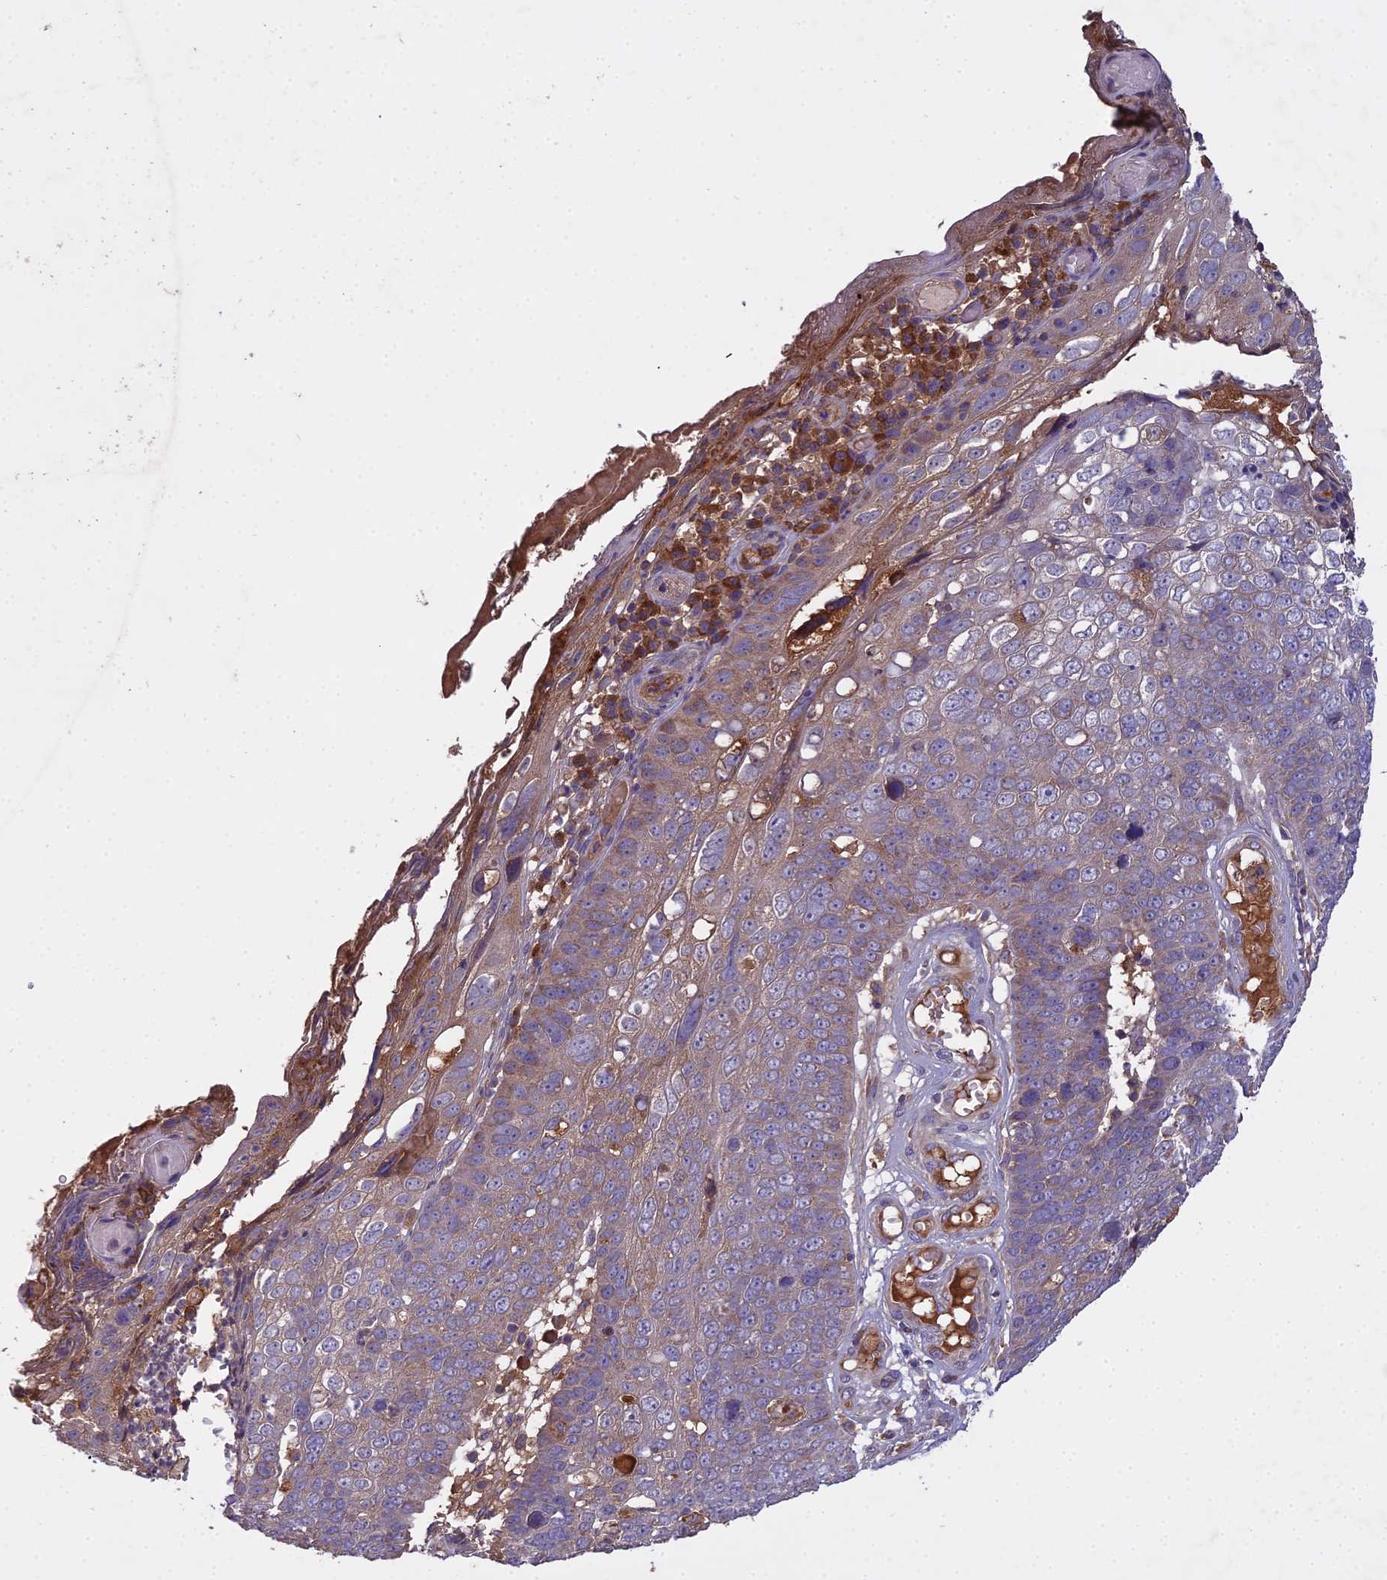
{"staining": {"intensity": "moderate", "quantity": "25%-75%", "location": "cytoplasmic/membranous"}, "tissue": "skin cancer", "cell_type": "Tumor cells", "image_type": "cancer", "snomed": [{"axis": "morphology", "description": "Squamous cell carcinoma, NOS"}, {"axis": "topography", "description": "Skin"}], "caption": "Brown immunohistochemical staining in squamous cell carcinoma (skin) reveals moderate cytoplasmic/membranous expression in approximately 25%-75% of tumor cells.", "gene": "CCDC167", "patient": {"sex": "male", "age": 71}}